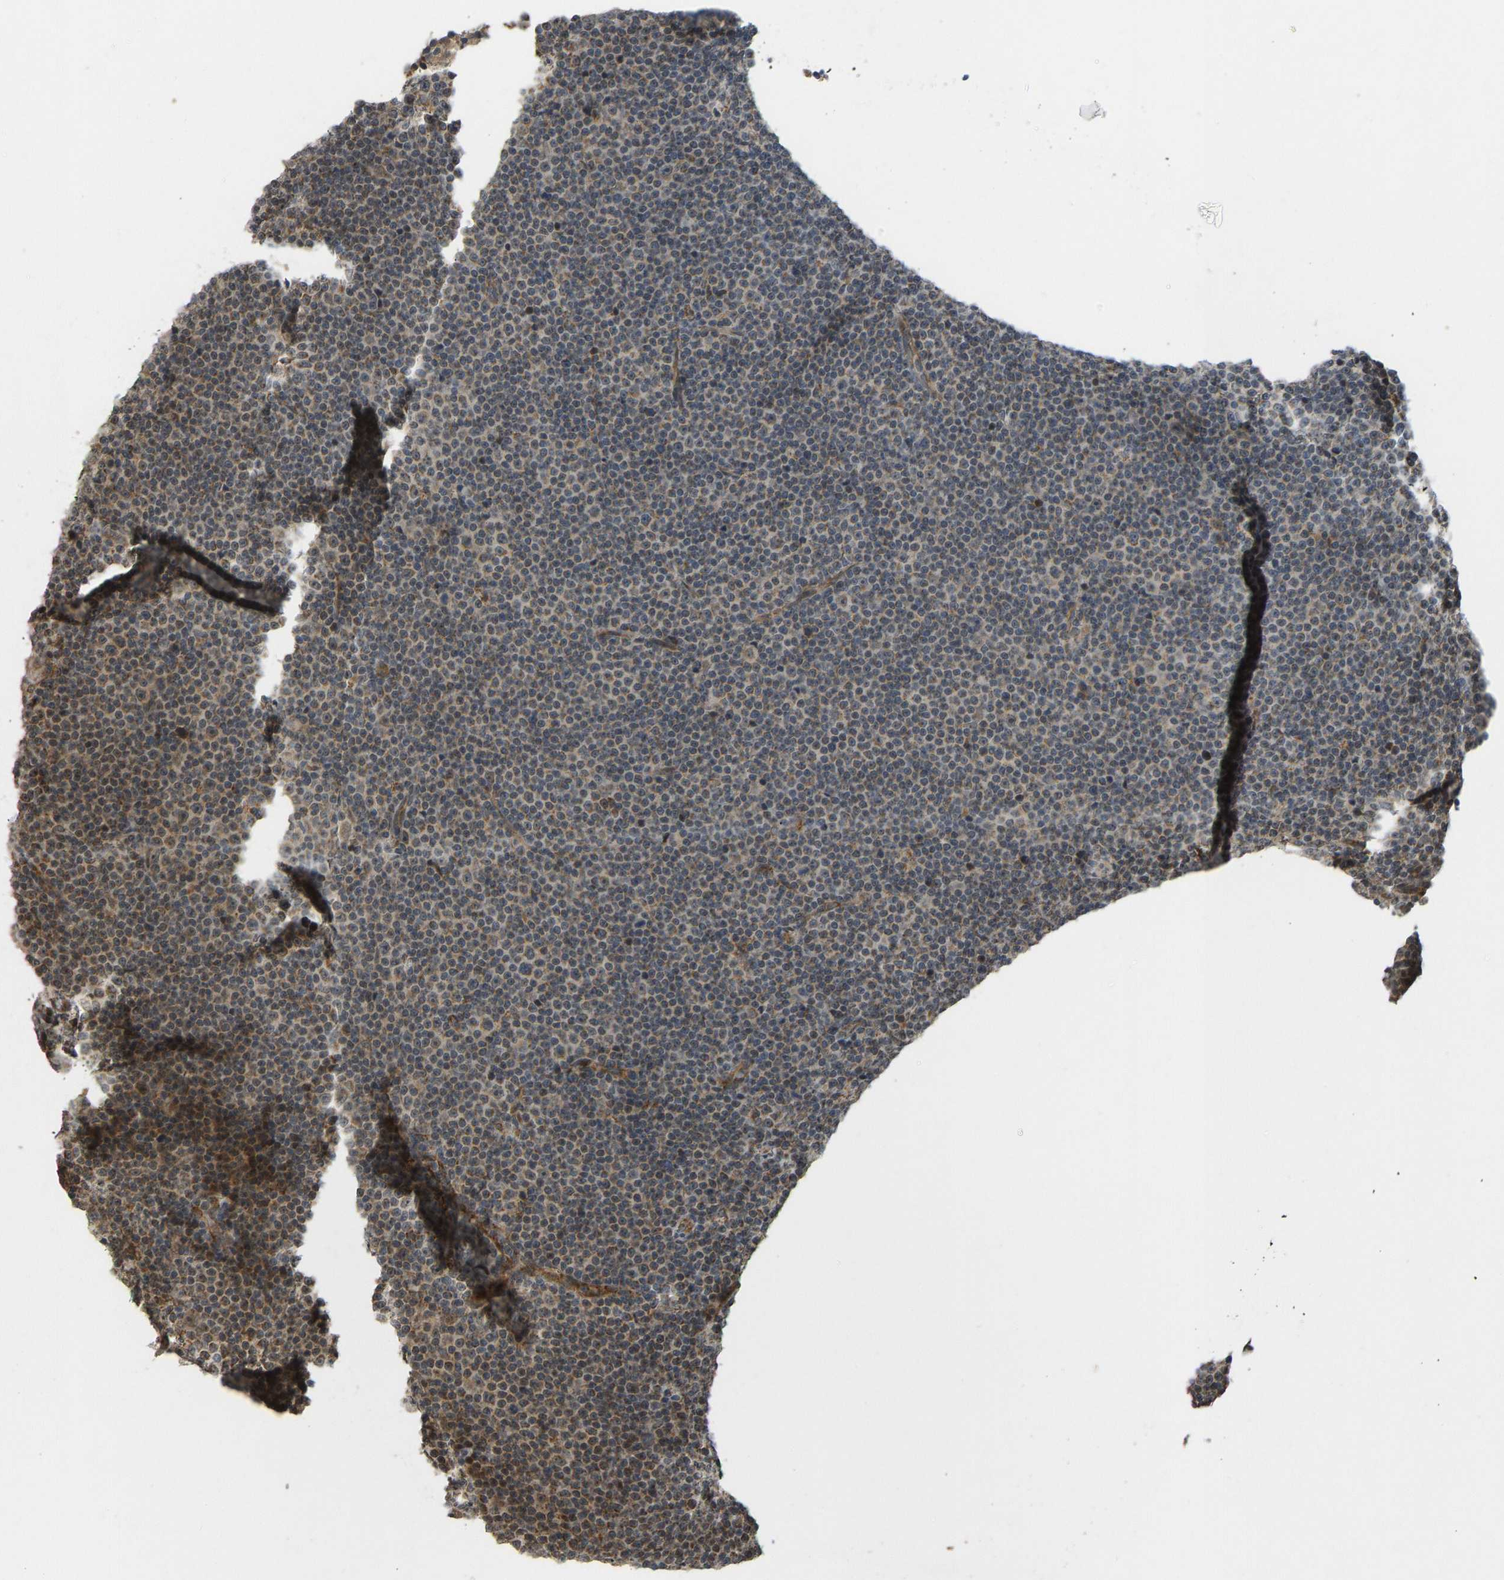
{"staining": {"intensity": "weak", "quantity": ">75%", "location": "cytoplasmic/membranous"}, "tissue": "lymphoma", "cell_type": "Tumor cells", "image_type": "cancer", "snomed": [{"axis": "morphology", "description": "Malignant lymphoma, non-Hodgkin's type, Low grade"}, {"axis": "topography", "description": "Lymph node"}], "caption": "A micrograph showing weak cytoplasmic/membranous expression in approximately >75% of tumor cells in lymphoma, as visualized by brown immunohistochemical staining.", "gene": "ACADS", "patient": {"sex": "female", "age": 67}}